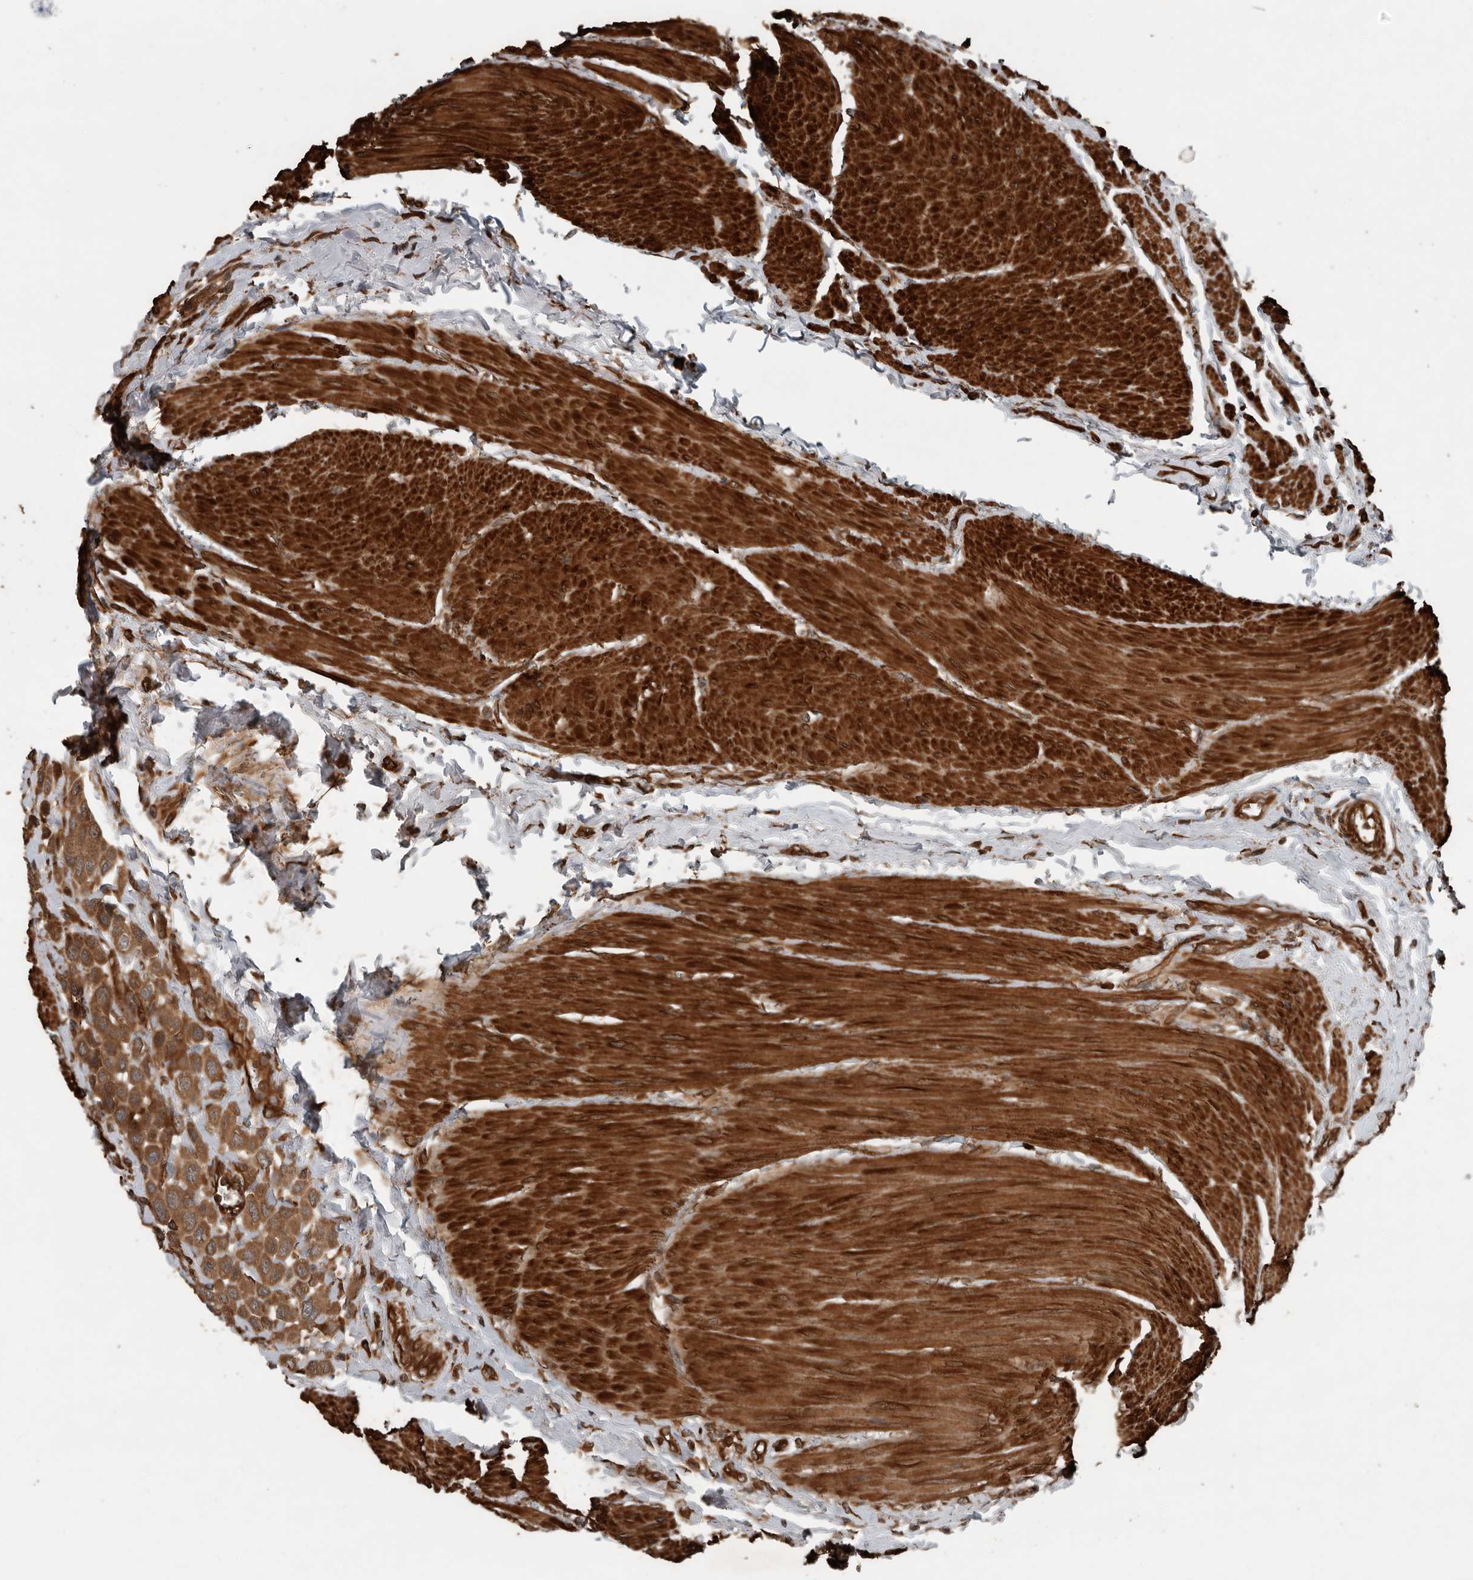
{"staining": {"intensity": "moderate", "quantity": ">75%", "location": "cytoplasmic/membranous"}, "tissue": "urothelial cancer", "cell_type": "Tumor cells", "image_type": "cancer", "snomed": [{"axis": "morphology", "description": "Urothelial carcinoma, High grade"}, {"axis": "topography", "description": "Urinary bladder"}], "caption": "The histopathology image displays immunohistochemical staining of urothelial carcinoma (high-grade). There is moderate cytoplasmic/membranous positivity is seen in approximately >75% of tumor cells. The staining was performed using DAB (3,3'-diaminobenzidine) to visualize the protein expression in brown, while the nuclei were stained in blue with hematoxylin (Magnification: 20x).", "gene": "YOD1", "patient": {"sex": "male", "age": 50}}